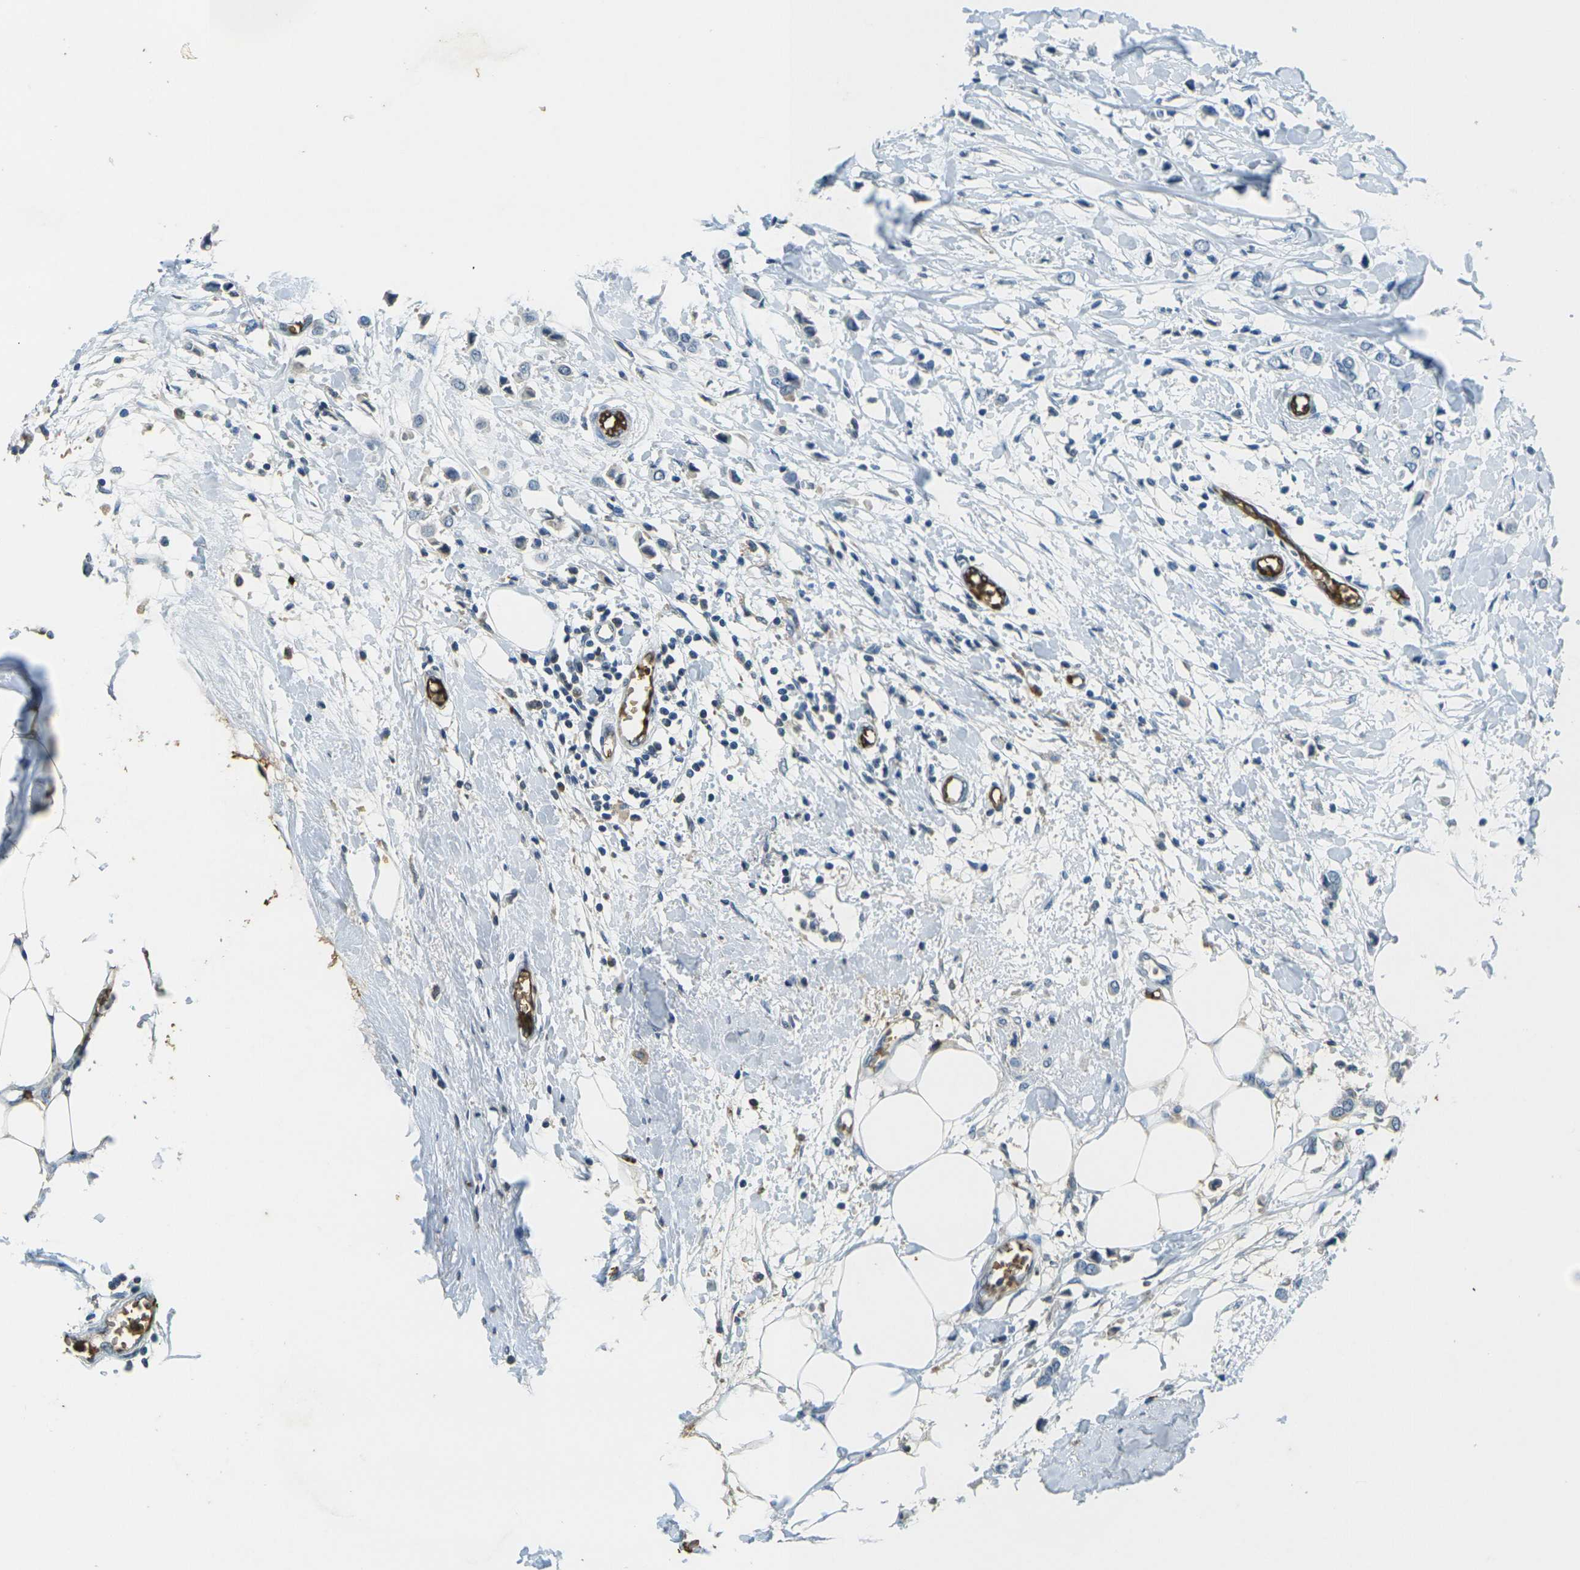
{"staining": {"intensity": "negative", "quantity": "none", "location": "none"}, "tissue": "breast cancer", "cell_type": "Tumor cells", "image_type": "cancer", "snomed": [{"axis": "morphology", "description": "Lobular carcinoma"}, {"axis": "topography", "description": "Breast"}], "caption": "Immunohistochemistry photomicrograph of neoplastic tissue: human lobular carcinoma (breast) stained with DAB (3,3'-diaminobenzidine) shows no significant protein expression in tumor cells.", "gene": "HBB", "patient": {"sex": "female", "age": 51}}